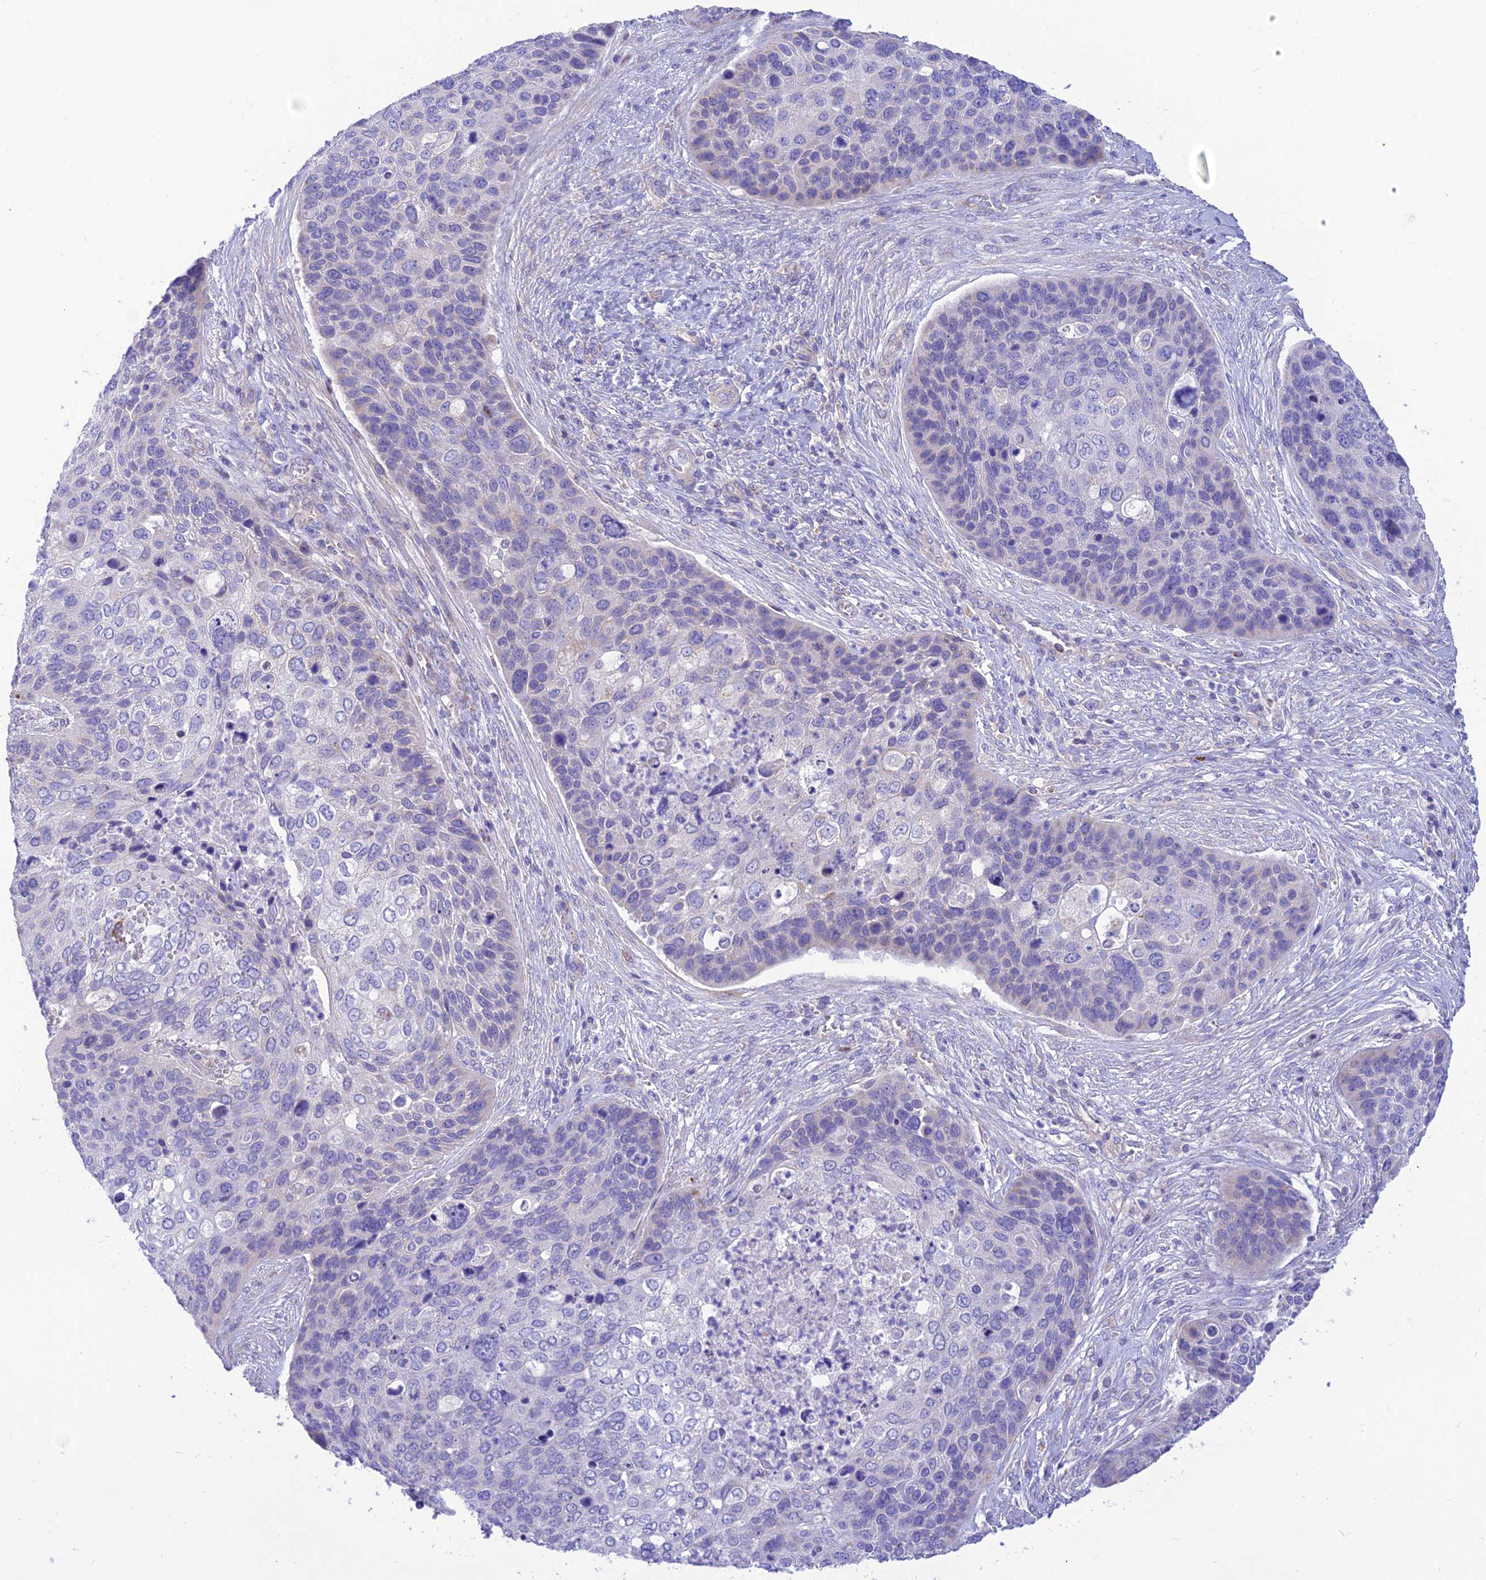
{"staining": {"intensity": "negative", "quantity": "none", "location": "none"}, "tissue": "skin cancer", "cell_type": "Tumor cells", "image_type": "cancer", "snomed": [{"axis": "morphology", "description": "Basal cell carcinoma"}, {"axis": "topography", "description": "Skin"}], "caption": "IHC histopathology image of neoplastic tissue: human skin cancer stained with DAB (3,3'-diaminobenzidine) demonstrates no significant protein positivity in tumor cells.", "gene": "FAM186B", "patient": {"sex": "female", "age": 74}}